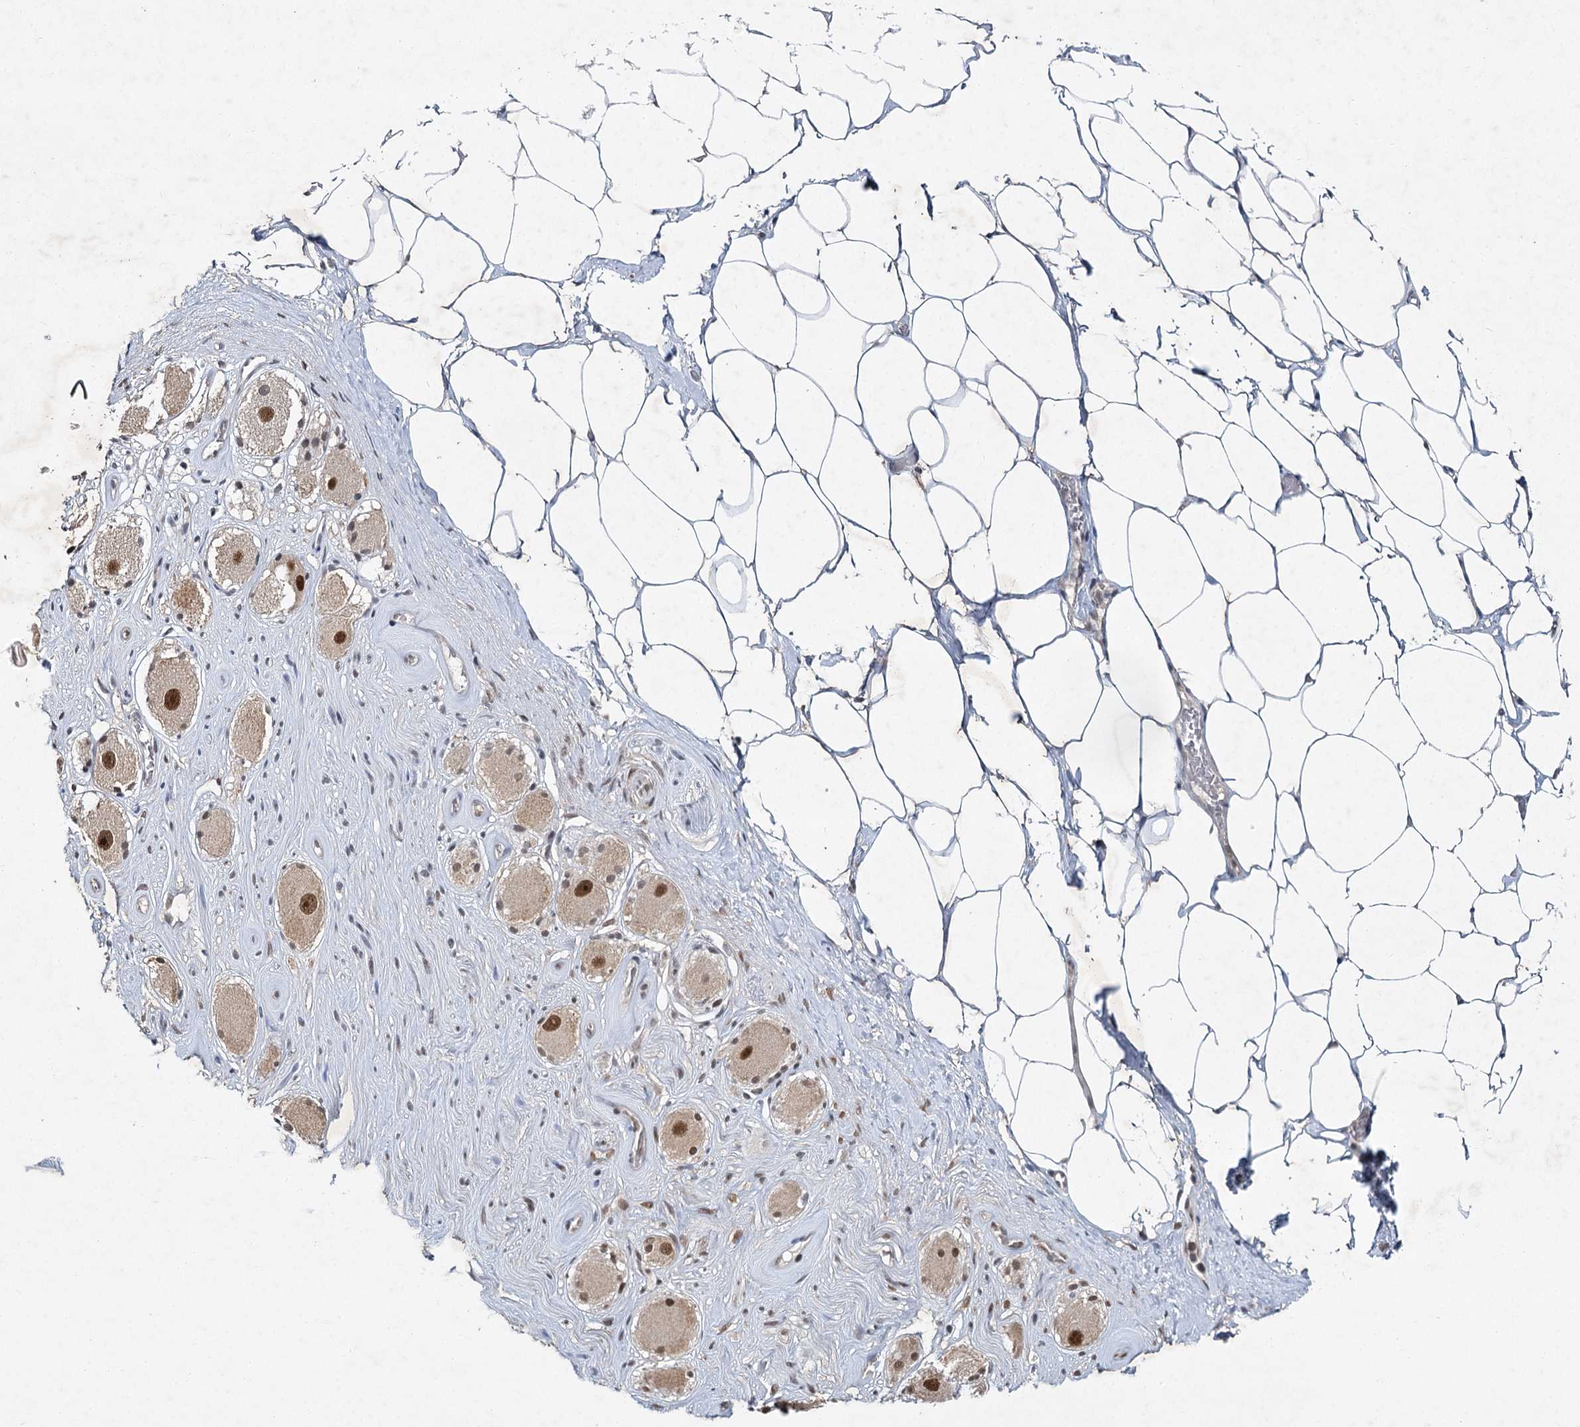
{"staining": {"intensity": "weak", "quantity": "25%-75%", "location": "nuclear"}, "tissue": "adipose tissue", "cell_type": "Adipocytes", "image_type": "normal", "snomed": [{"axis": "morphology", "description": "Normal tissue, NOS"}, {"axis": "morphology", "description": "Adenocarcinoma, Low grade"}, {"axis": "topography", "description": "Prostate"}, {"axis": "topography", "description": "Peripheral nerve tissue"}], "caption": "Protein staining exhibits weak nuclear positivity in about 25%-75% of adipocytes in normal adipose tissue.", "gene": "DCUN1D4", "patient": {"sex": "male", "age": 63}}